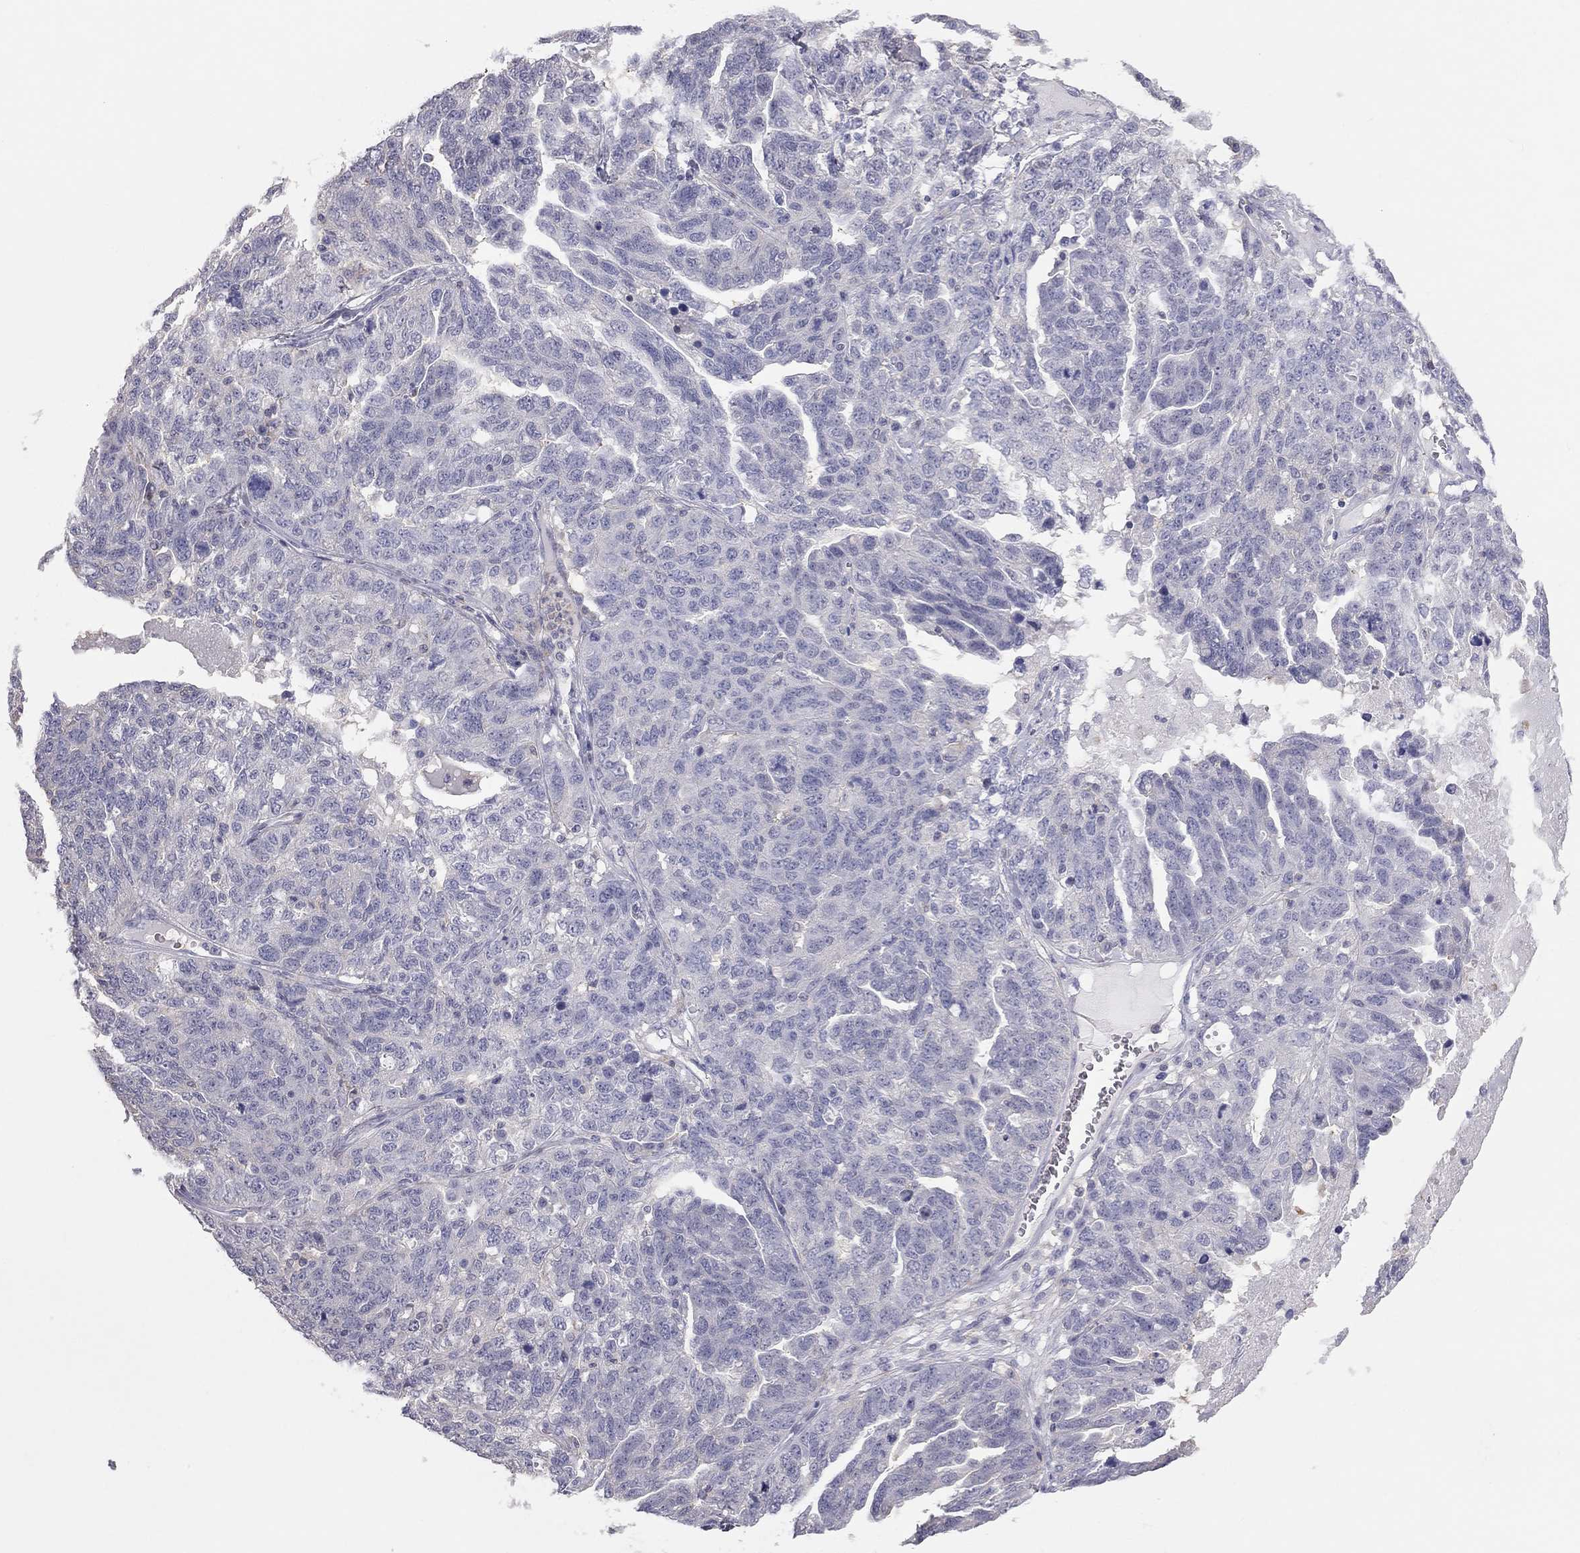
{"staining": {"intensity": "negative", "quantity": "none", "location": "none"}, "tissue": "ovarian cancer", "cell_type": "Tumor cells", "image_type": "cancer", "snomed": [{"axis": "morphology", "description": "Cystadenocarcinoma, serous, NOS"}, {"axis": "topography", "description": "Ovary"}], "caption": "Human ovarian cancer stained for a protein using immunohistochemistry (IHC) exhibits no staining in tumor cells.", "gene": "ADCYAP1", "patient": {"sex": "female", "age": 71}}